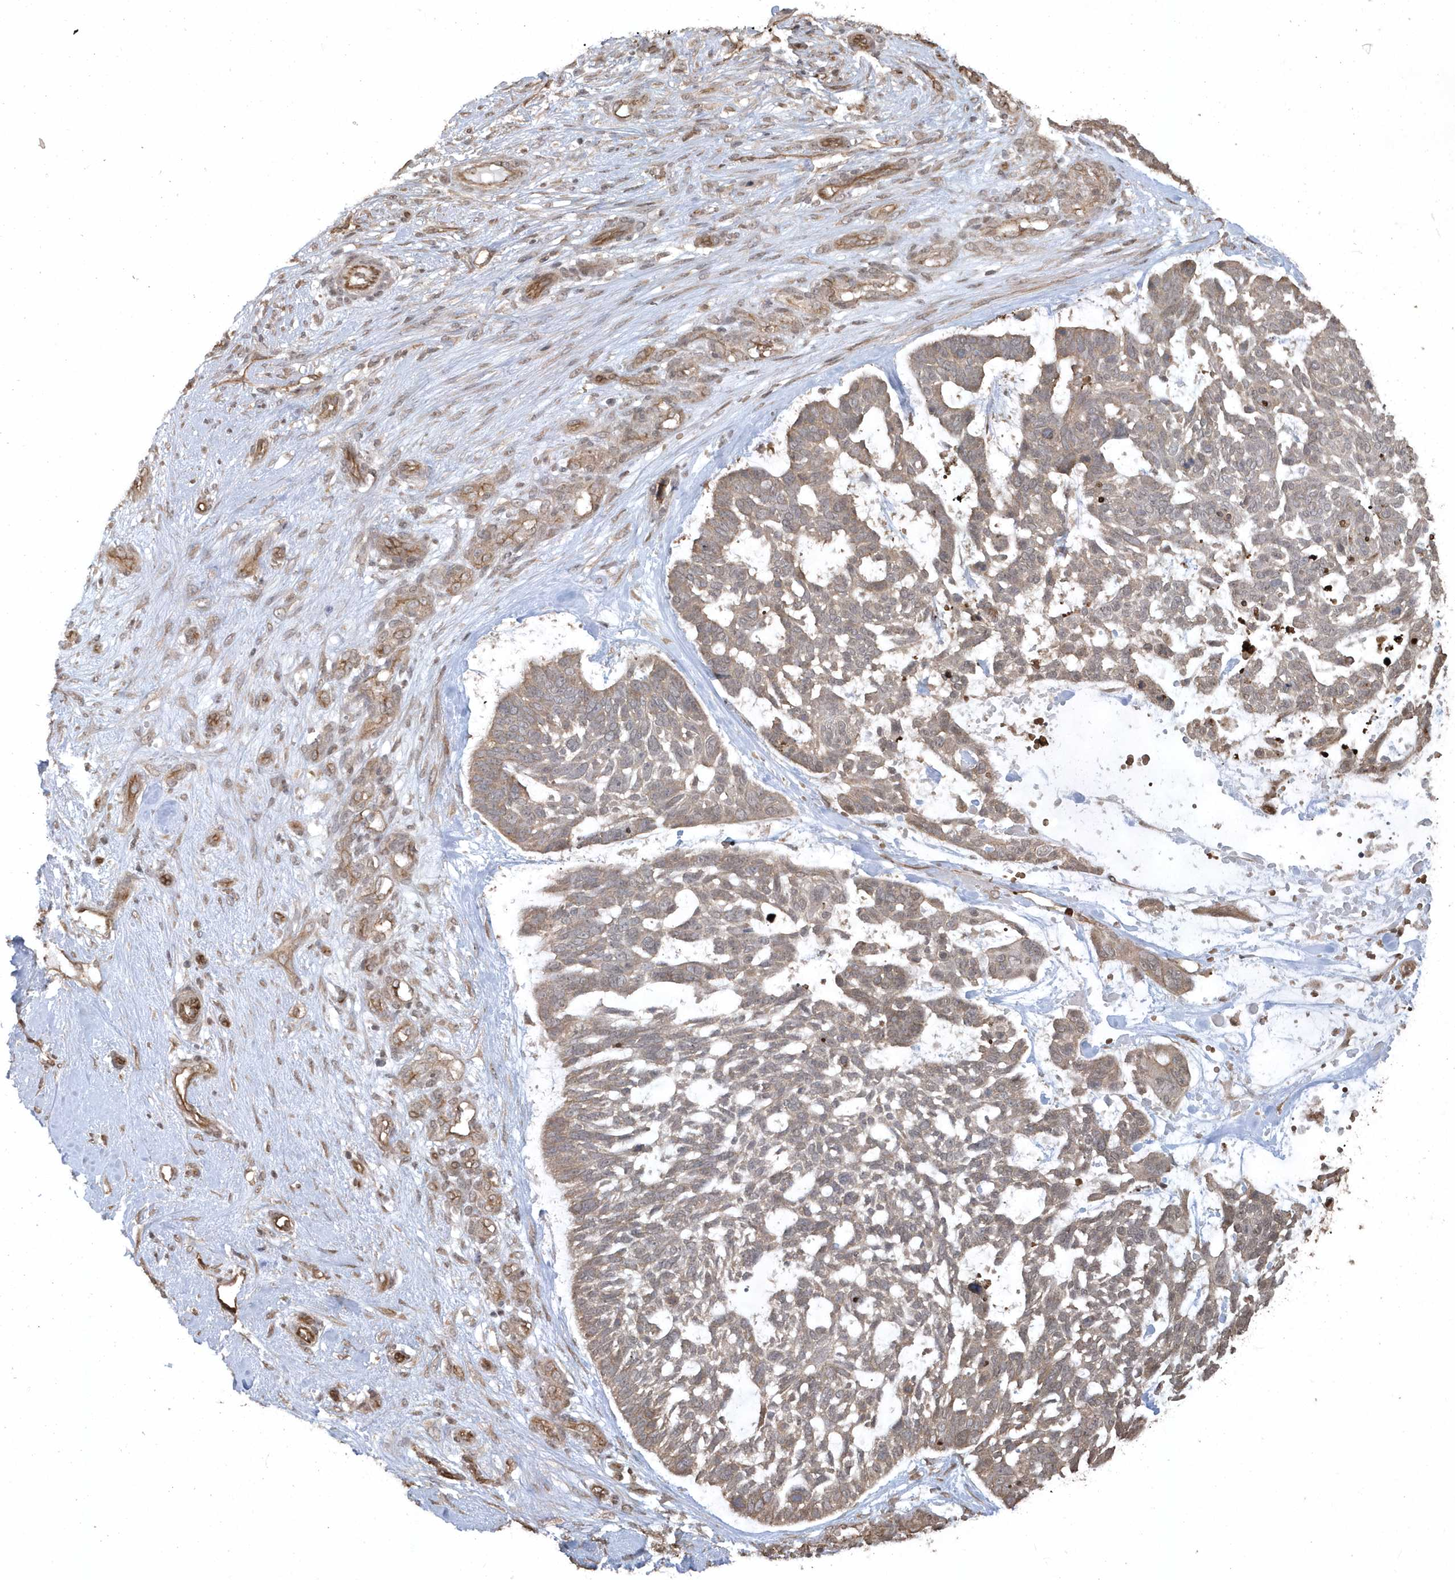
{"staining": {"intensity": "moderate", "quantity": ">75%", "location": "cytoplasmic/membranous"}, "tissue": "skin cancer", "cell_type": "Tumor cells", "image_type": "cancer", "snomed": [{"axis": "morphology", "description": "Basal cell carcinoma"}, {"axis": "topography", "description": "Skin"}], "caption": "Brown immunohistochemical staining in human basal cell carcinoma (skin) shows moderate cytoplasmic/membranous positivity in about >75% of tumor cells. The staining was performed using DAB (3,3'-diaminobenzidine) to visualize the protein expression in brown, while the nuclei were stained in blue with hematoxylin (Magnification: 20x).", "gene": "HERPUD1", "patient": {"sex": "male", "age": 88}}